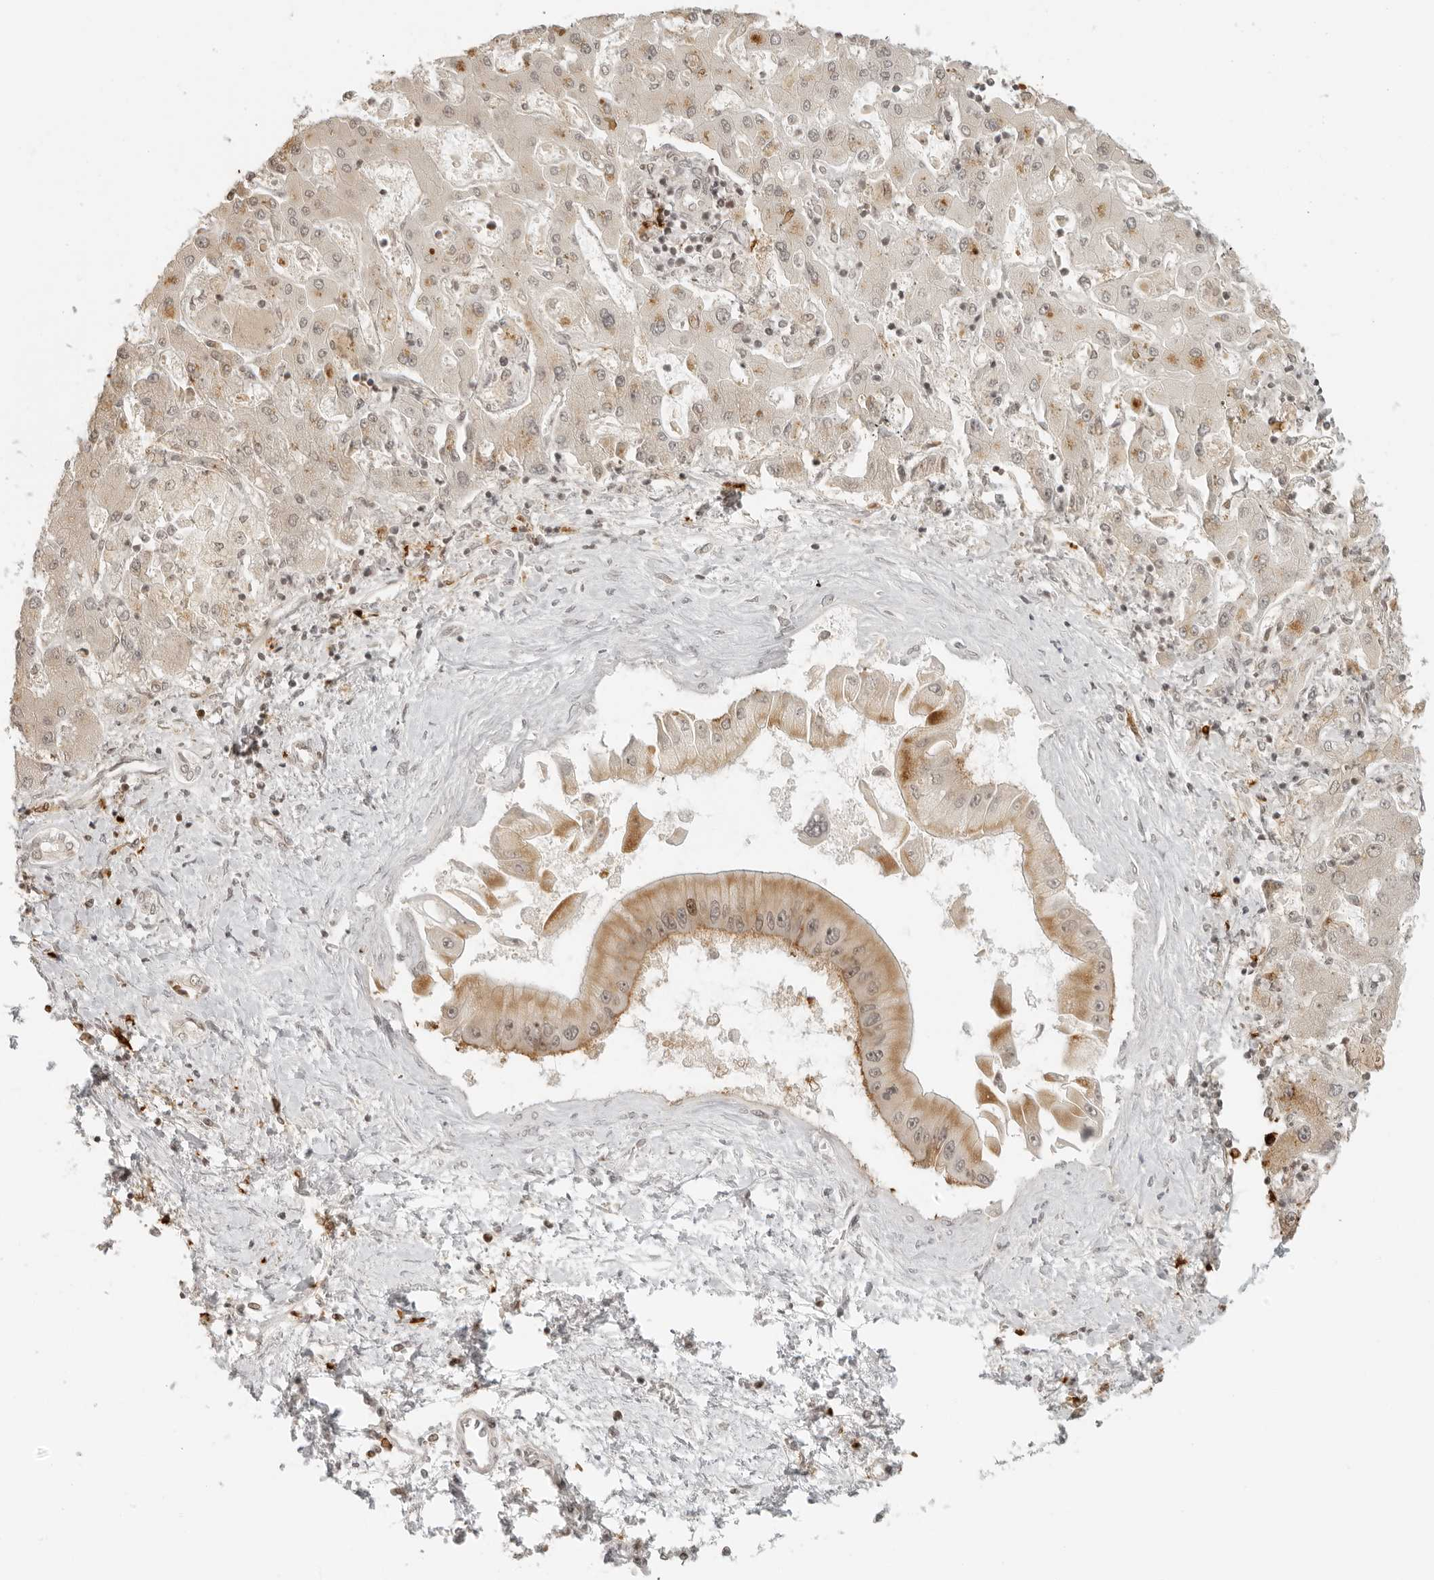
{"staining": {"intensity": "moderate", "quantity": "25%-75%", "location": "cytoplasmic/membranous,nuclear"}, "tissue": "liver cancer", "cell_type": "Tumor cells", "image_type": "cancer", "snomed": [{"axis": "morphology", "description": "Cholangiocarcinoma"}, {"axis": "topography", "description": "Liver"}], "caption": "An image of liver cancer stained for a protein exhibits moderate cytoplasmic/membranous and nuclear brown staining in tumor cells.", "gene": "ZNF407", "patient": {"sex": "male", "age": 50}}